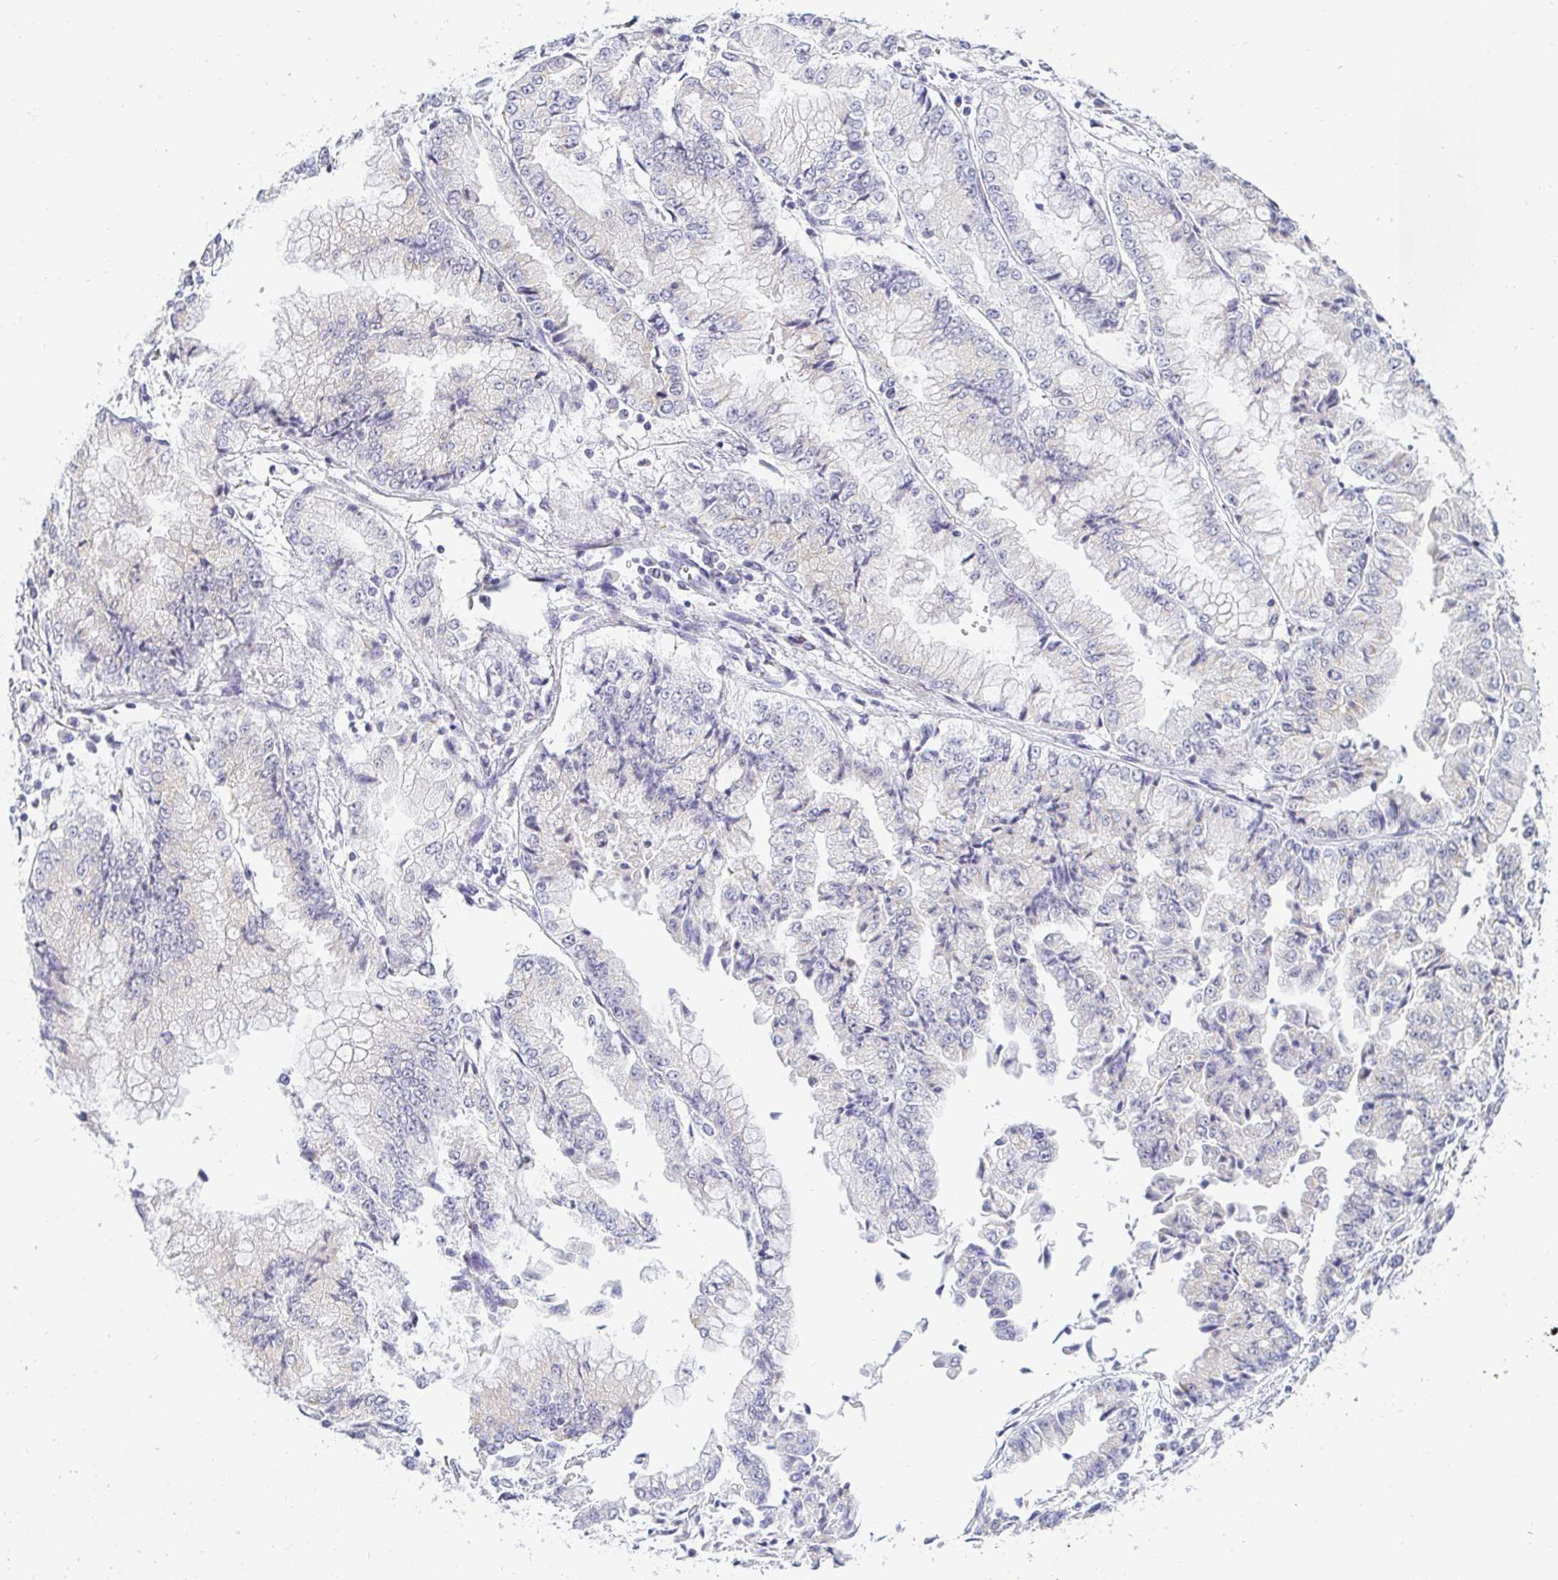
{"staining": {"intensity": "negative", "quantity": "none", "location": "none"}, "tissue": "stomach cancer", "cell_type": "Tumor cells", "image_type": "cancer", "snomed": [{"axis": "morphology", "description": "Adenocarcinoma, NOS"}, {"axis": "topography", "description": "Stomach, upper"}], "caption": "This photomicrograph is of stomach cancer stained with IHC to label a protein in brown with the nuclei are counter-stained blue. There is no expression in tumor cells.", "gene": "OR51D1", "patient": {"sex": "female", "age": 74}}